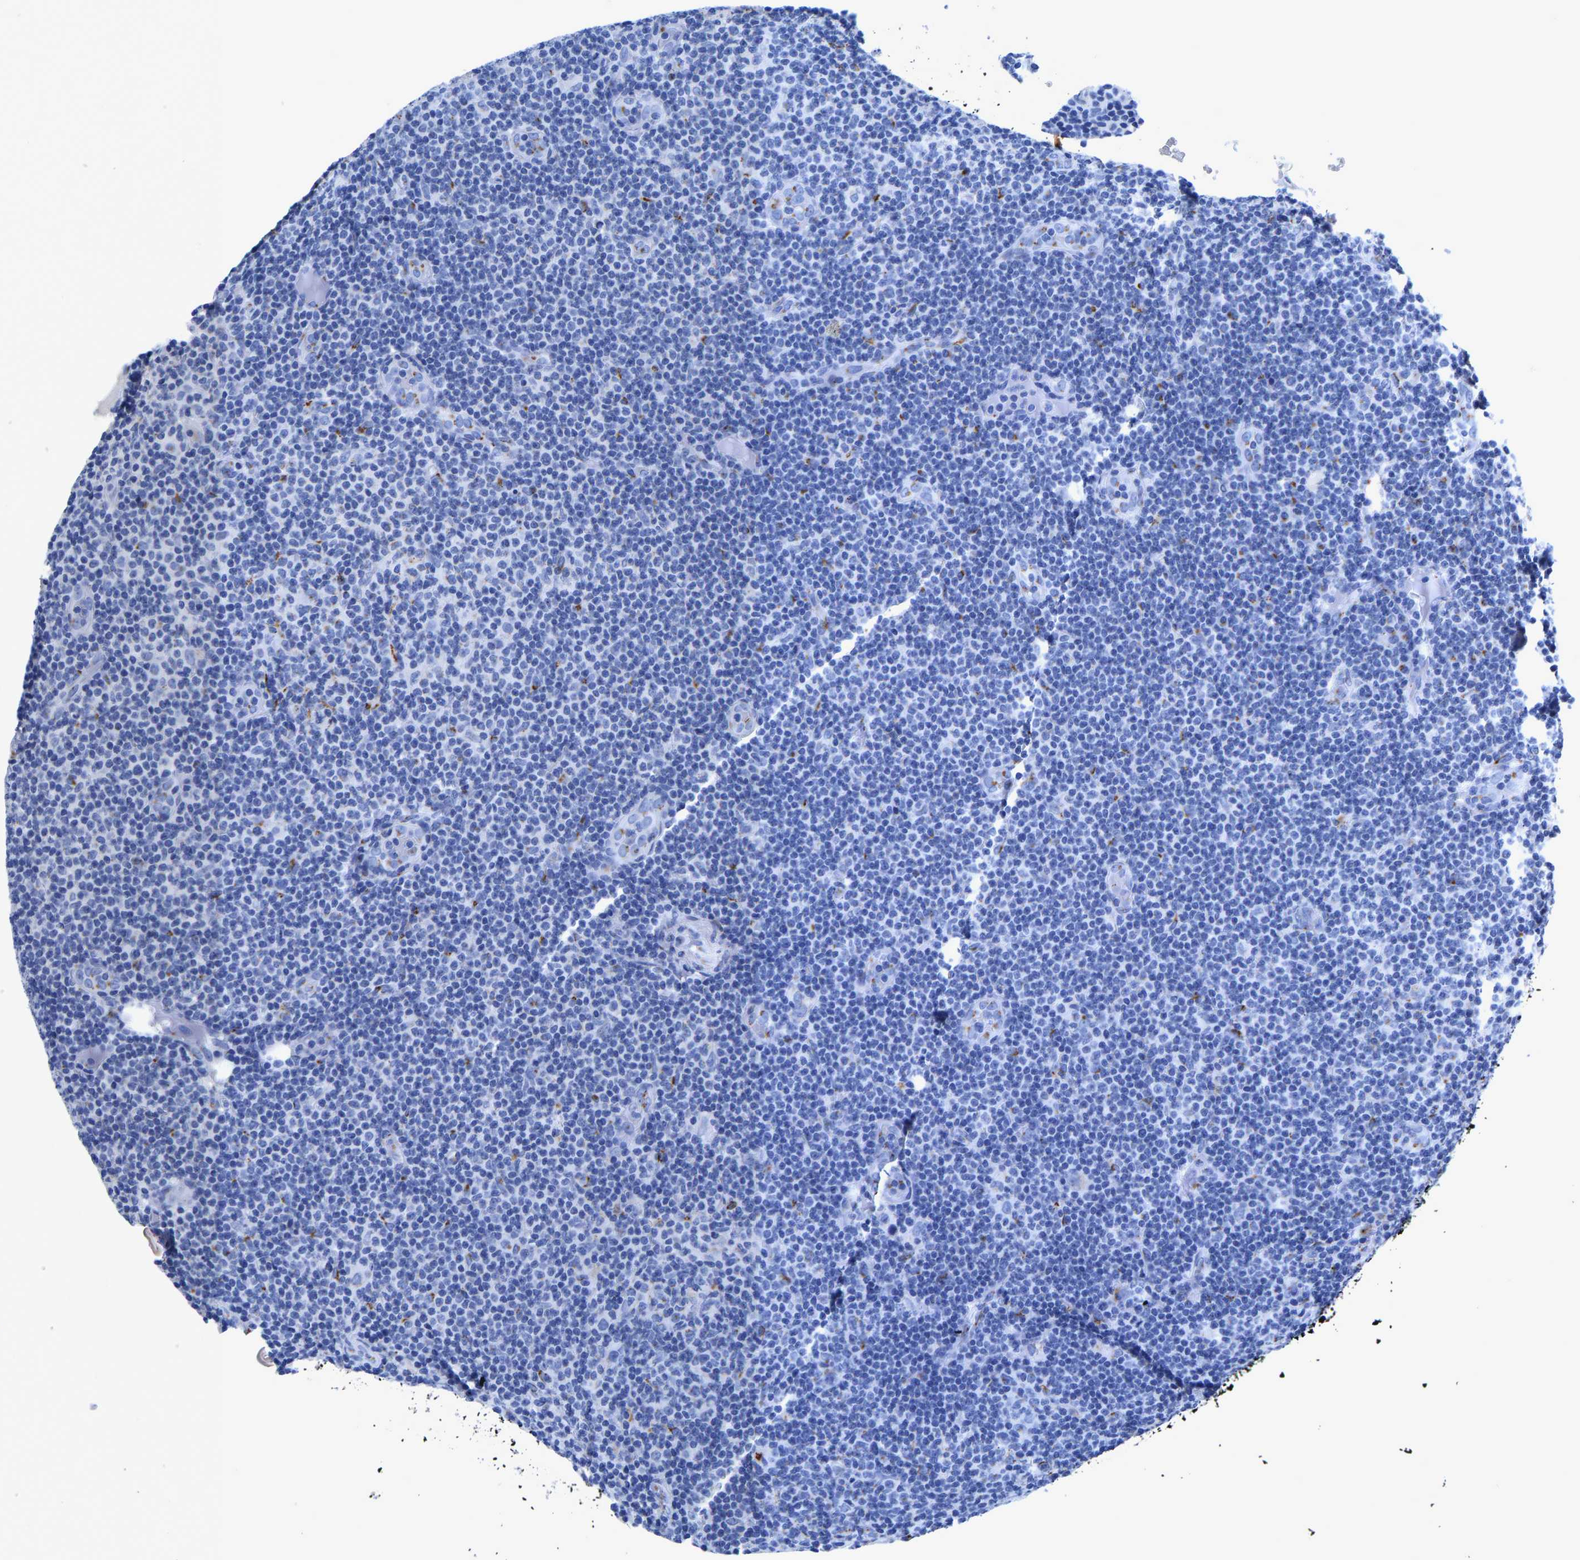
{"staining": {"intensity": "negative", "quantity": "none", "location": "none"}, "tissue": "lymphoma", "cell_type": "Tumor cells", "image_type": "cancer", "snomed": [{"axis": "morphology", "description": "Malignant lymphoma, non-Hodgkin's type, Low grade"}, {"axis": "topography", "description": "Lymph node"}], "caption": "This histopathology image is of lymphoma stained with immunohistochemistry to label a protein in brown with the nuclei are counter-stained blue. There is no expression in tumor cells. Brightfield microscopy of immunohistochemistry stained with DAB (brown) and hematoxylin (blue), captured at high magnification.", "gene": "TMEM87A", "patient": {"sex": "male", "age": 83}}